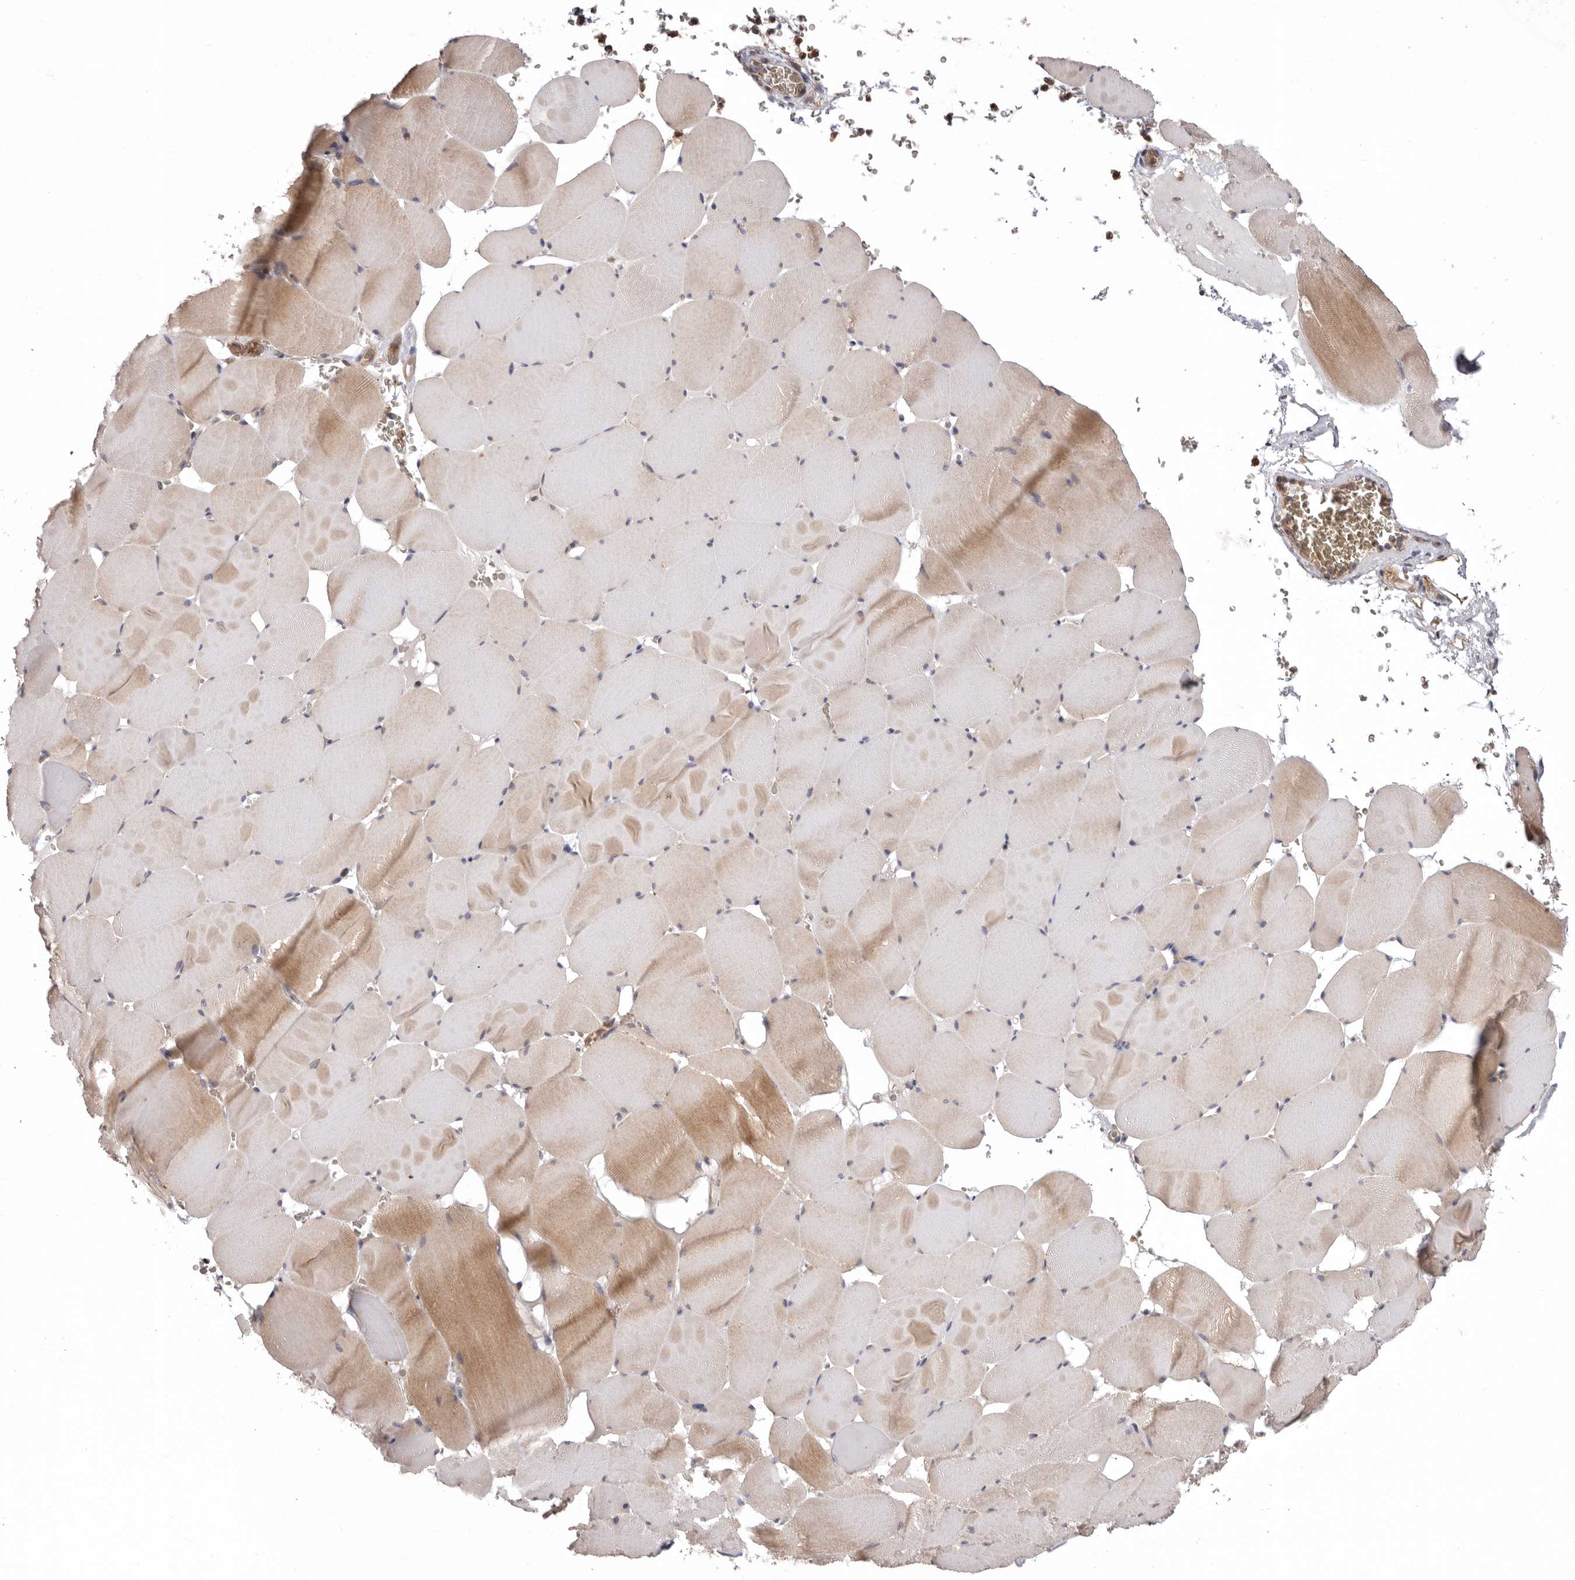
{"staining": {"intensity": "moderate", "quantity": "<25%", "location": "cytoplasmic/membranous"}, "tissue": "skeletal muscle", "cell_type": "Myocytes", "image_type": "normal", "snomed": [{"axis": "morphology", "description": "Normal tissue, NOS"}, {"axis": "topography", "description": "Skeletal muscle"}], "caption": "Protein staining of unremarkable skeletal muscle displays moderate cytoplasmic/membranous staining in approximately <25% of myocytes.", "gene": "TMUB1", "patient": {"sex": "male", "age": 62}}